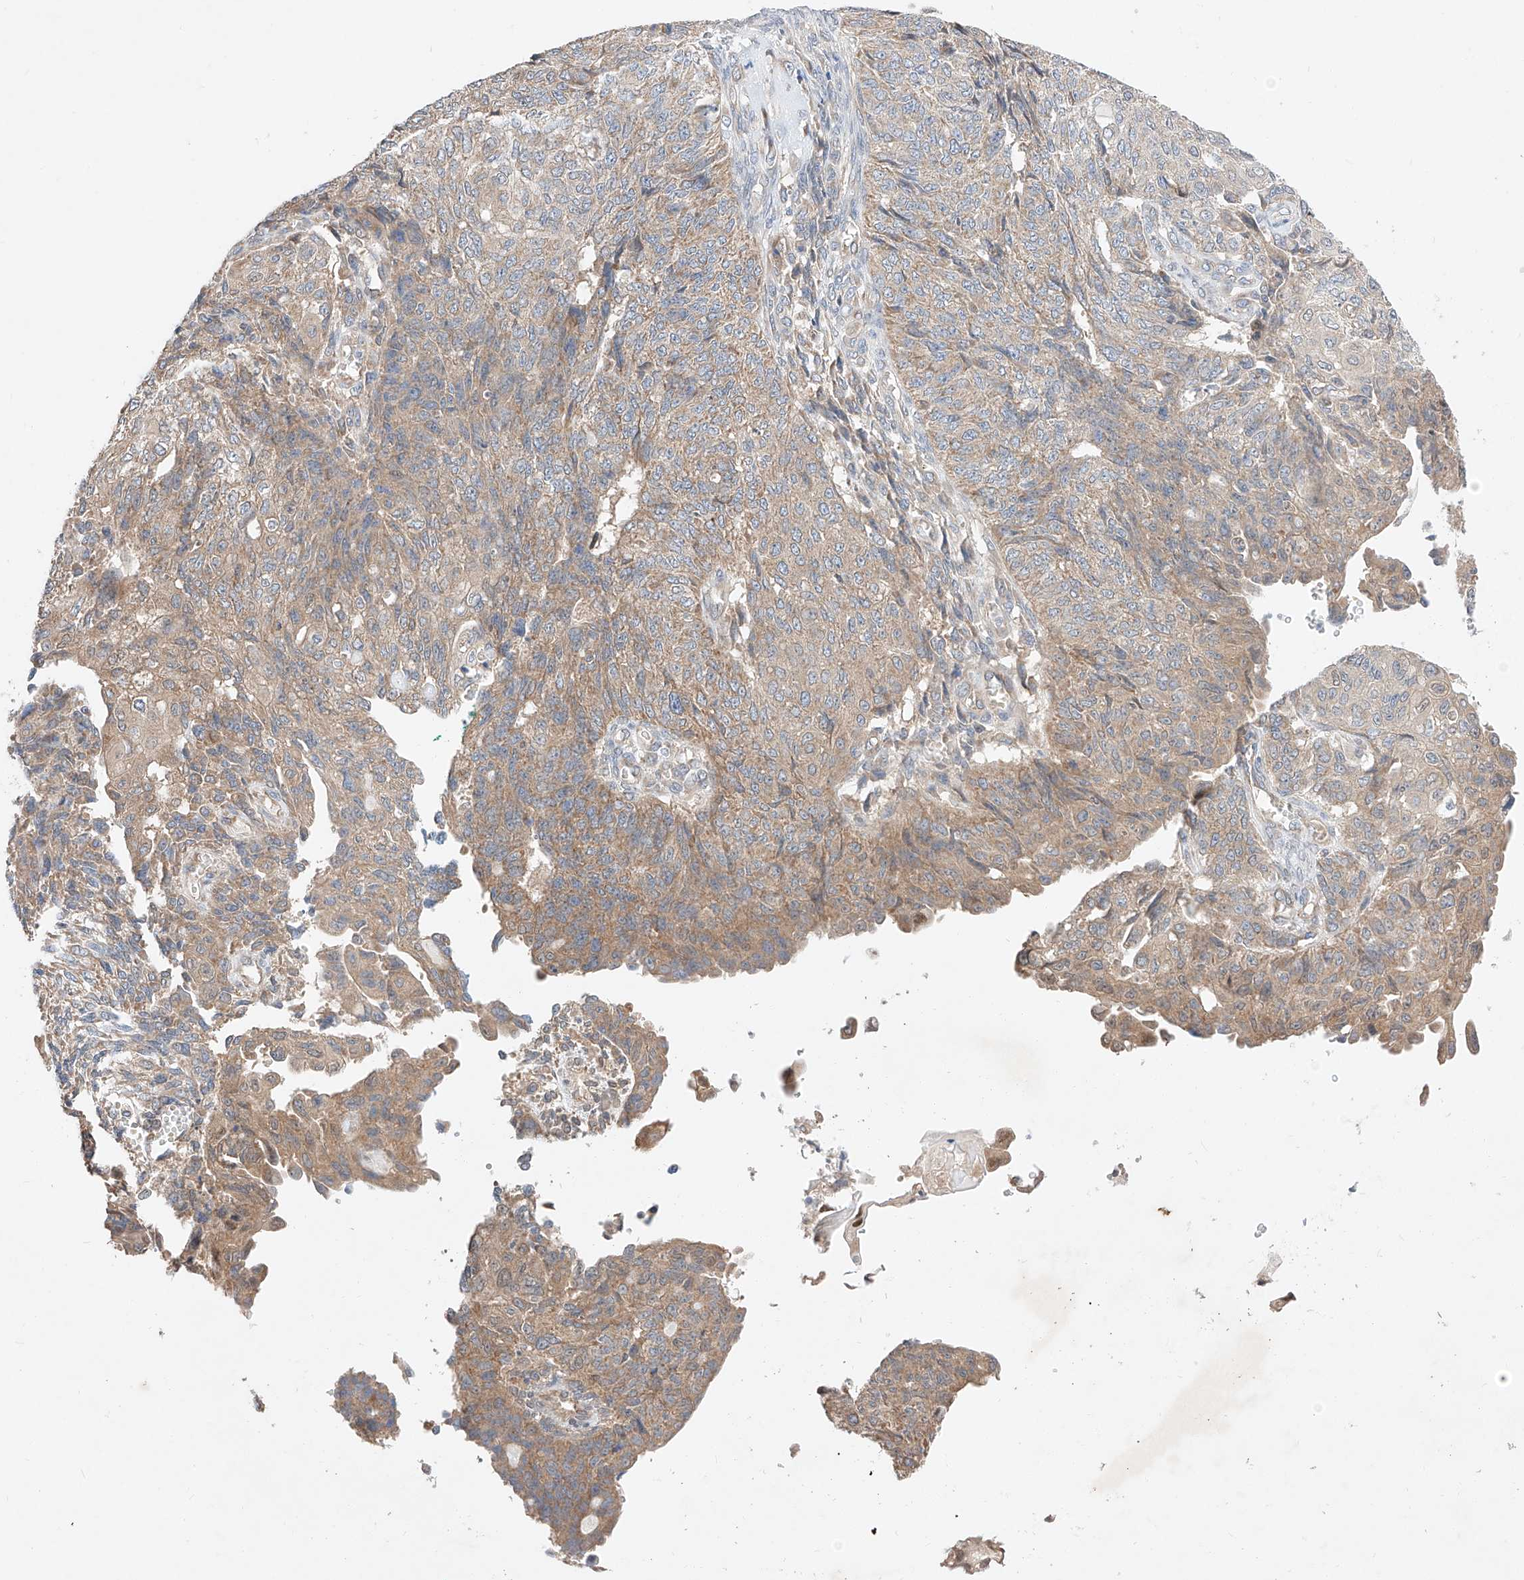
{"staining": {"intensity": "moderate", "quantity": "25%-75%", "location": "cytoplasmic/membranous"}, "tissue": "endometrial cancer", "cell_type": "Tumor cells", "image_type": "cancer", "snomed": [{"axis": "morphology", "description": "Adenocarcinoma, NOS"}, {"axis": "topography", "description": "Endometrium"}], "caption": "Protein expression by IHC shows moderate cytoplasmic/membranous positivity in about 25%-75% of tumor cells in endometrial cancer.", "gene": "C6orf118", "patient": {"sex": "female", "age": 32}}